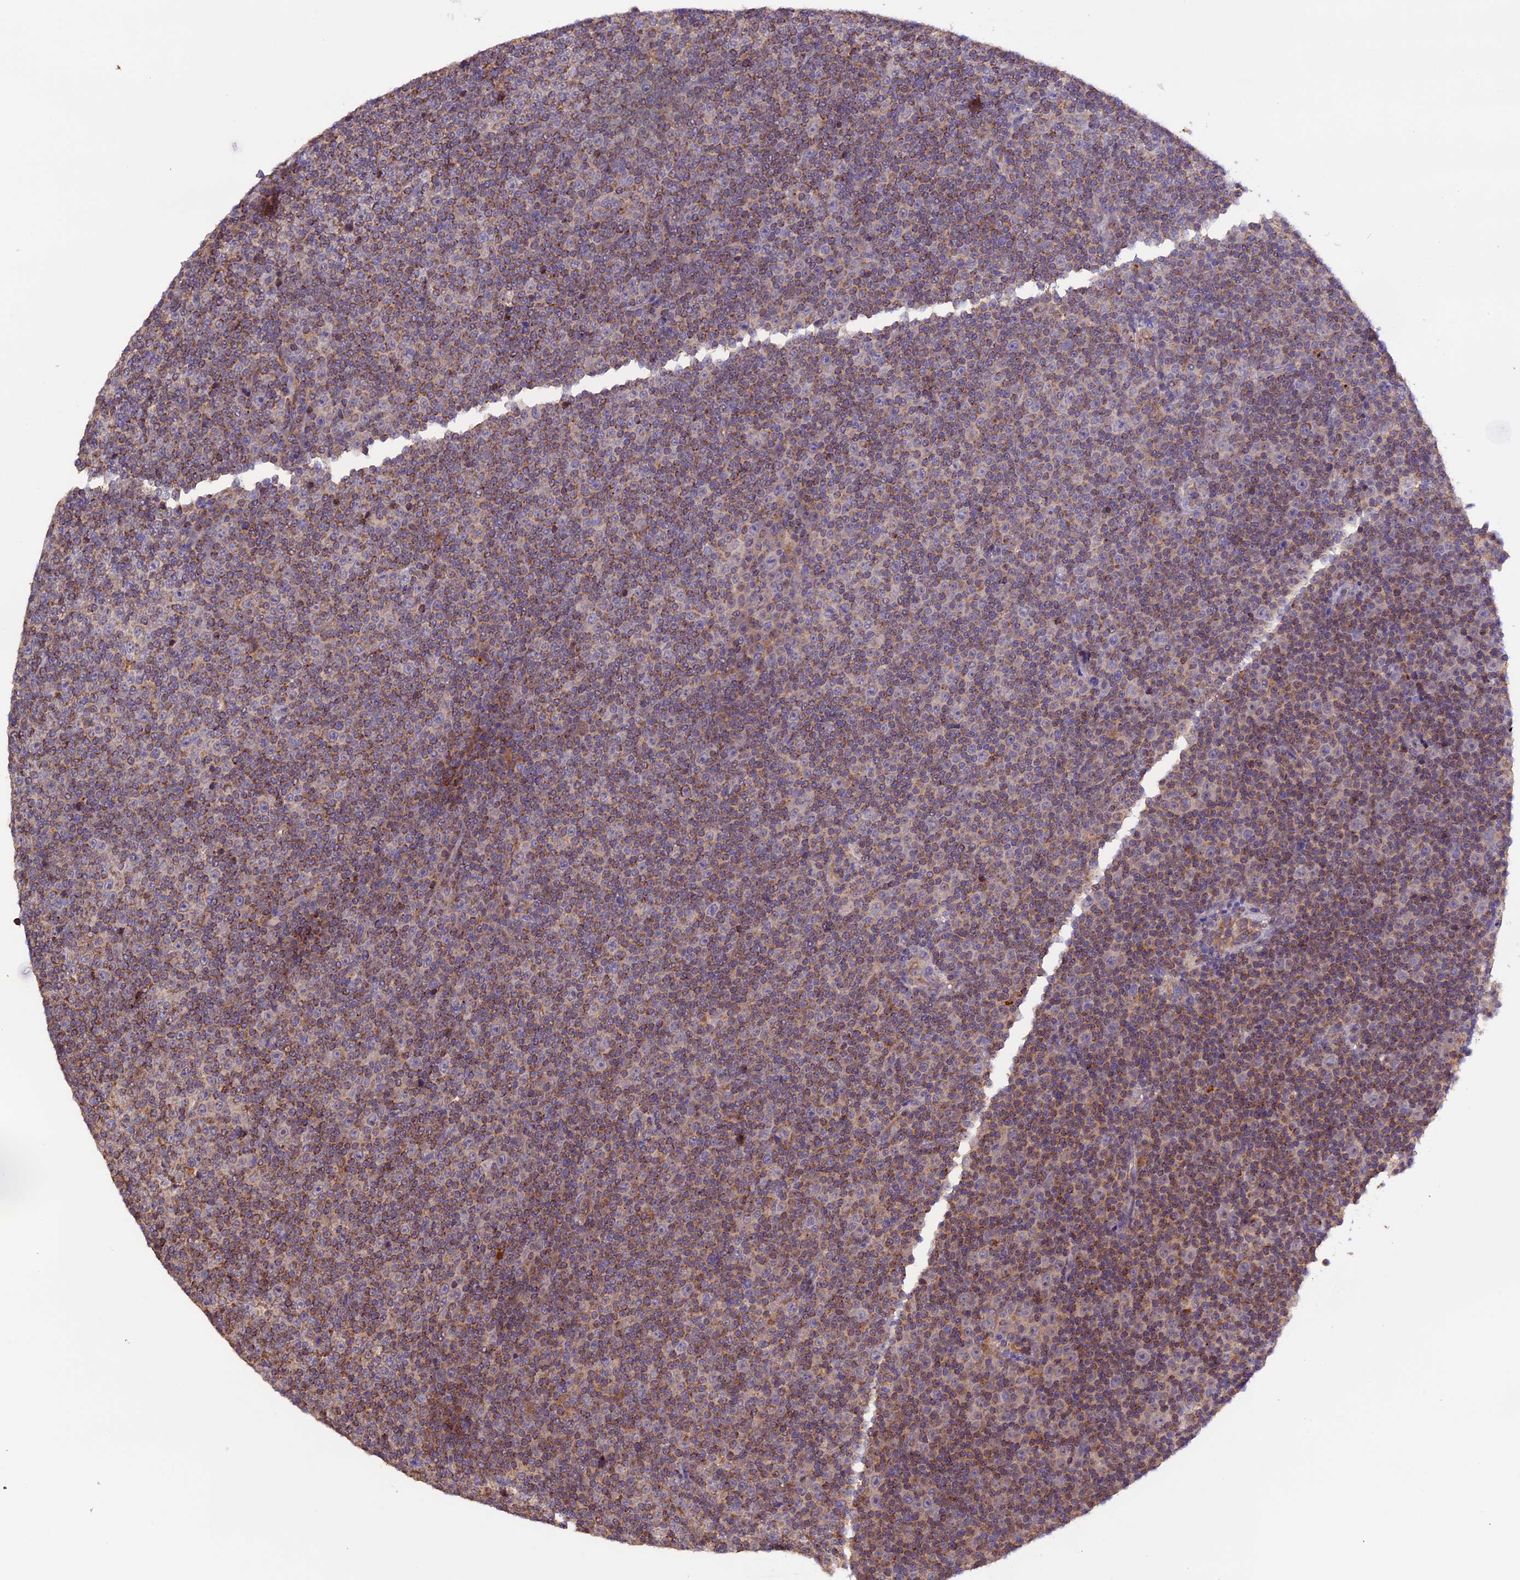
{"staining": {"intensity": "moderate", "quantity": ">75%", "location": "cytoplasmic/membranous"}, "tissue": "lymphoma", "cell_type": "Tumor cells", "image_type": "cancer", "snomed": [{"axis": "morphology", "description": "Malignant lymphoma, non-Hodgkin's type, Low grade"}, {"axis": "topography", "description": "Lymph node"}], "caption": "Immunohistochemistry (IHC) (DAB) staining of lymphoma demonstrates moderate cytoplasmic/membranous protein staining in approximately >75% of tumor cells.", "gene": "METTL22", "patient": {"sex": "female", "age": 67}}